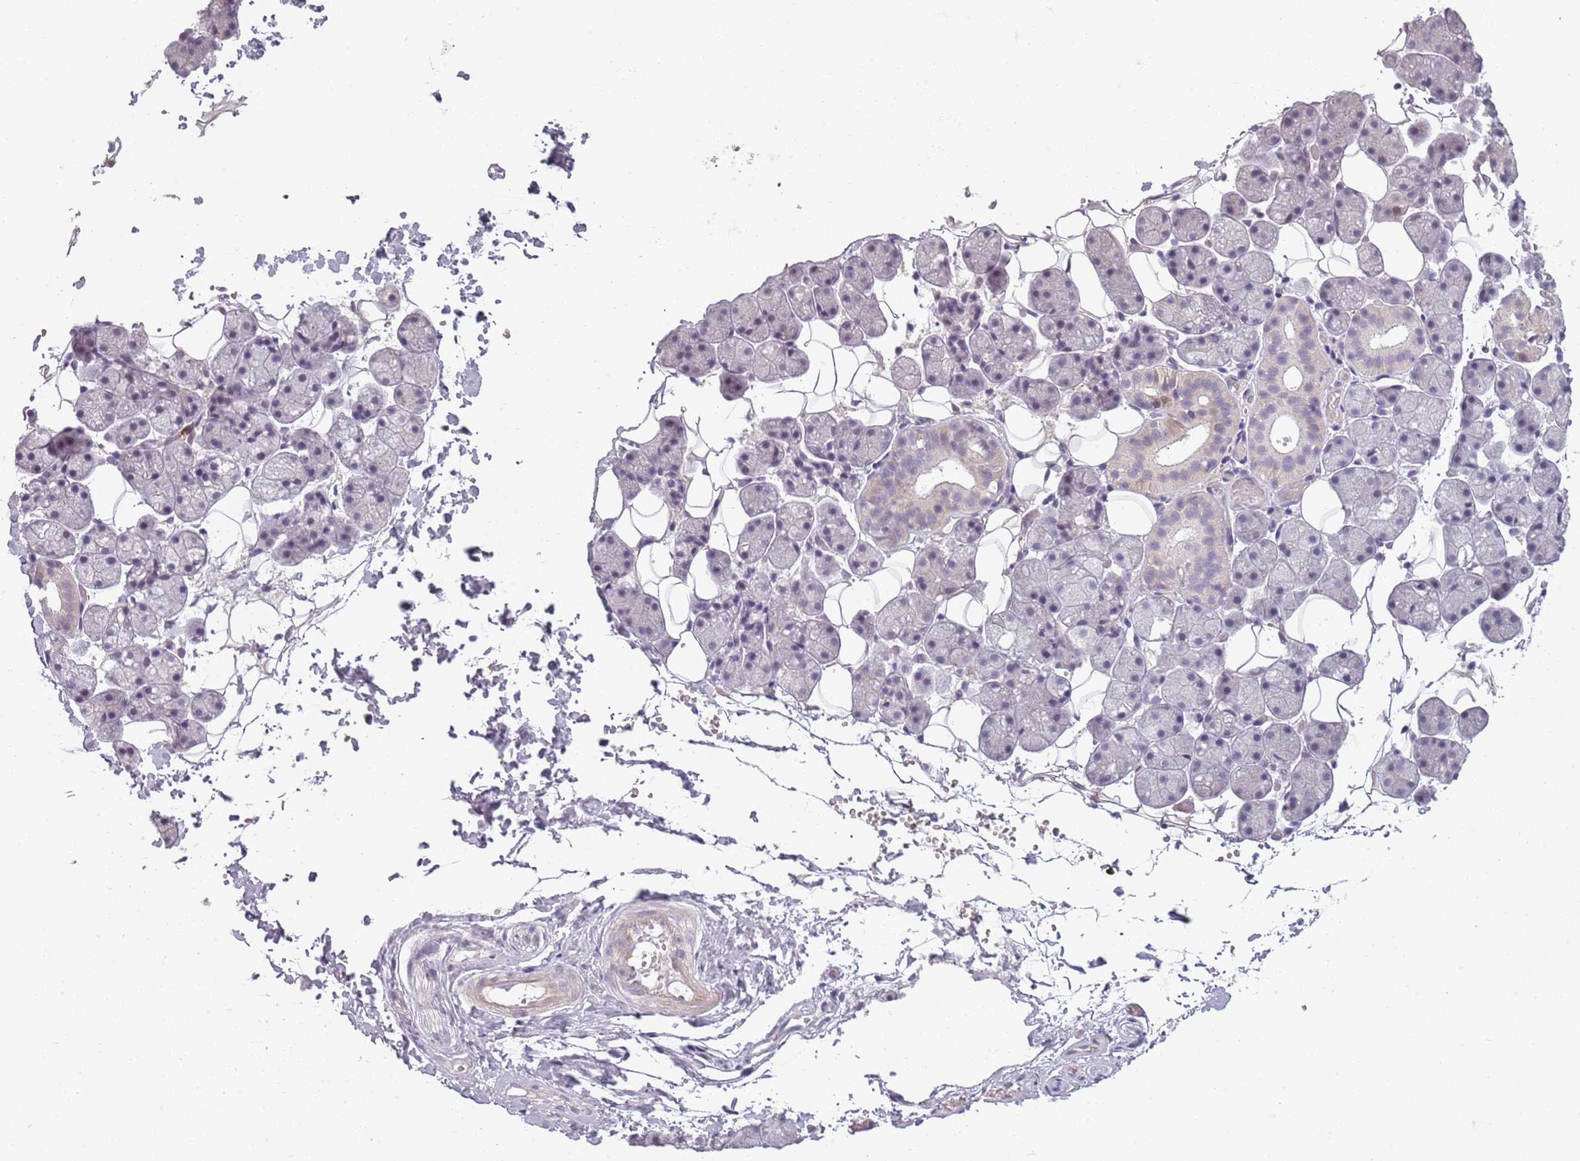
{"staining": {"intensity": "negative", "quantity": "none", "location": "none"}, "tissue": "salivary gland", "cell_type": "Glandular cells", "image_type": "normal", "snomed": [{"axis": "morphology", "description": "Normal tissue, NOS"}, {"axis": "topography", "description": "Salivary gland"}], "caption": "Glandular cells show no significant expression in unremarkable salivary gland. Nuclei are stained in blue.", "gene": "CC2D2B", "patient": {"sex": "female", "age": 33}}